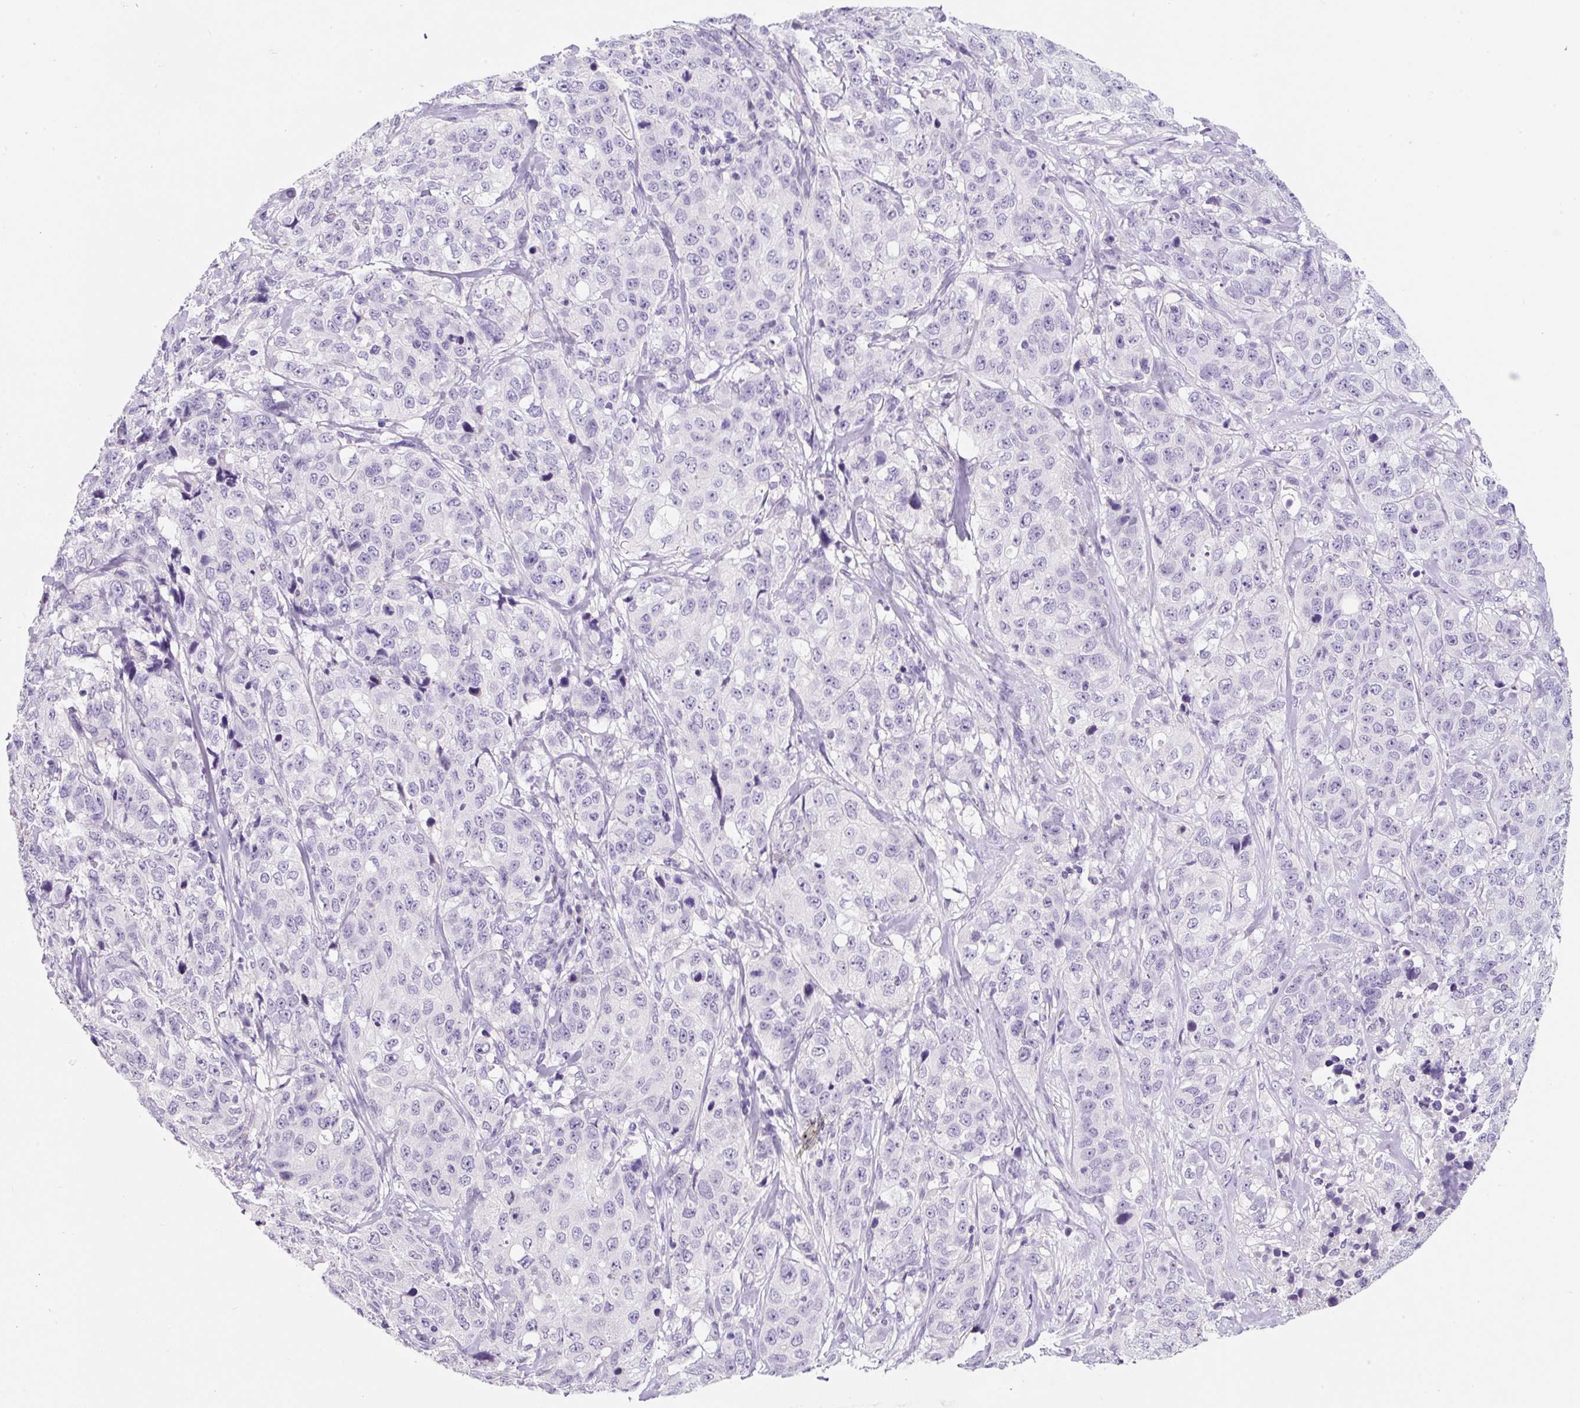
{"staining": {"intensity": "negative", "quantity": "none", "location": "none"}, "tissue": "stomach cancer", "cell_type": "Tumor cells", "image_type": "cancer", "snomed": [{"axis": "morphology", "description": "Adenocarcinoma, NOS"}, {"axis": "topography", "description": "Stomach"}], "caption": "Tumor cells are negative for brown protein staining in stomach cancer.", "gene": "SYP", "patient": {"sex": "male", "age": 48}}